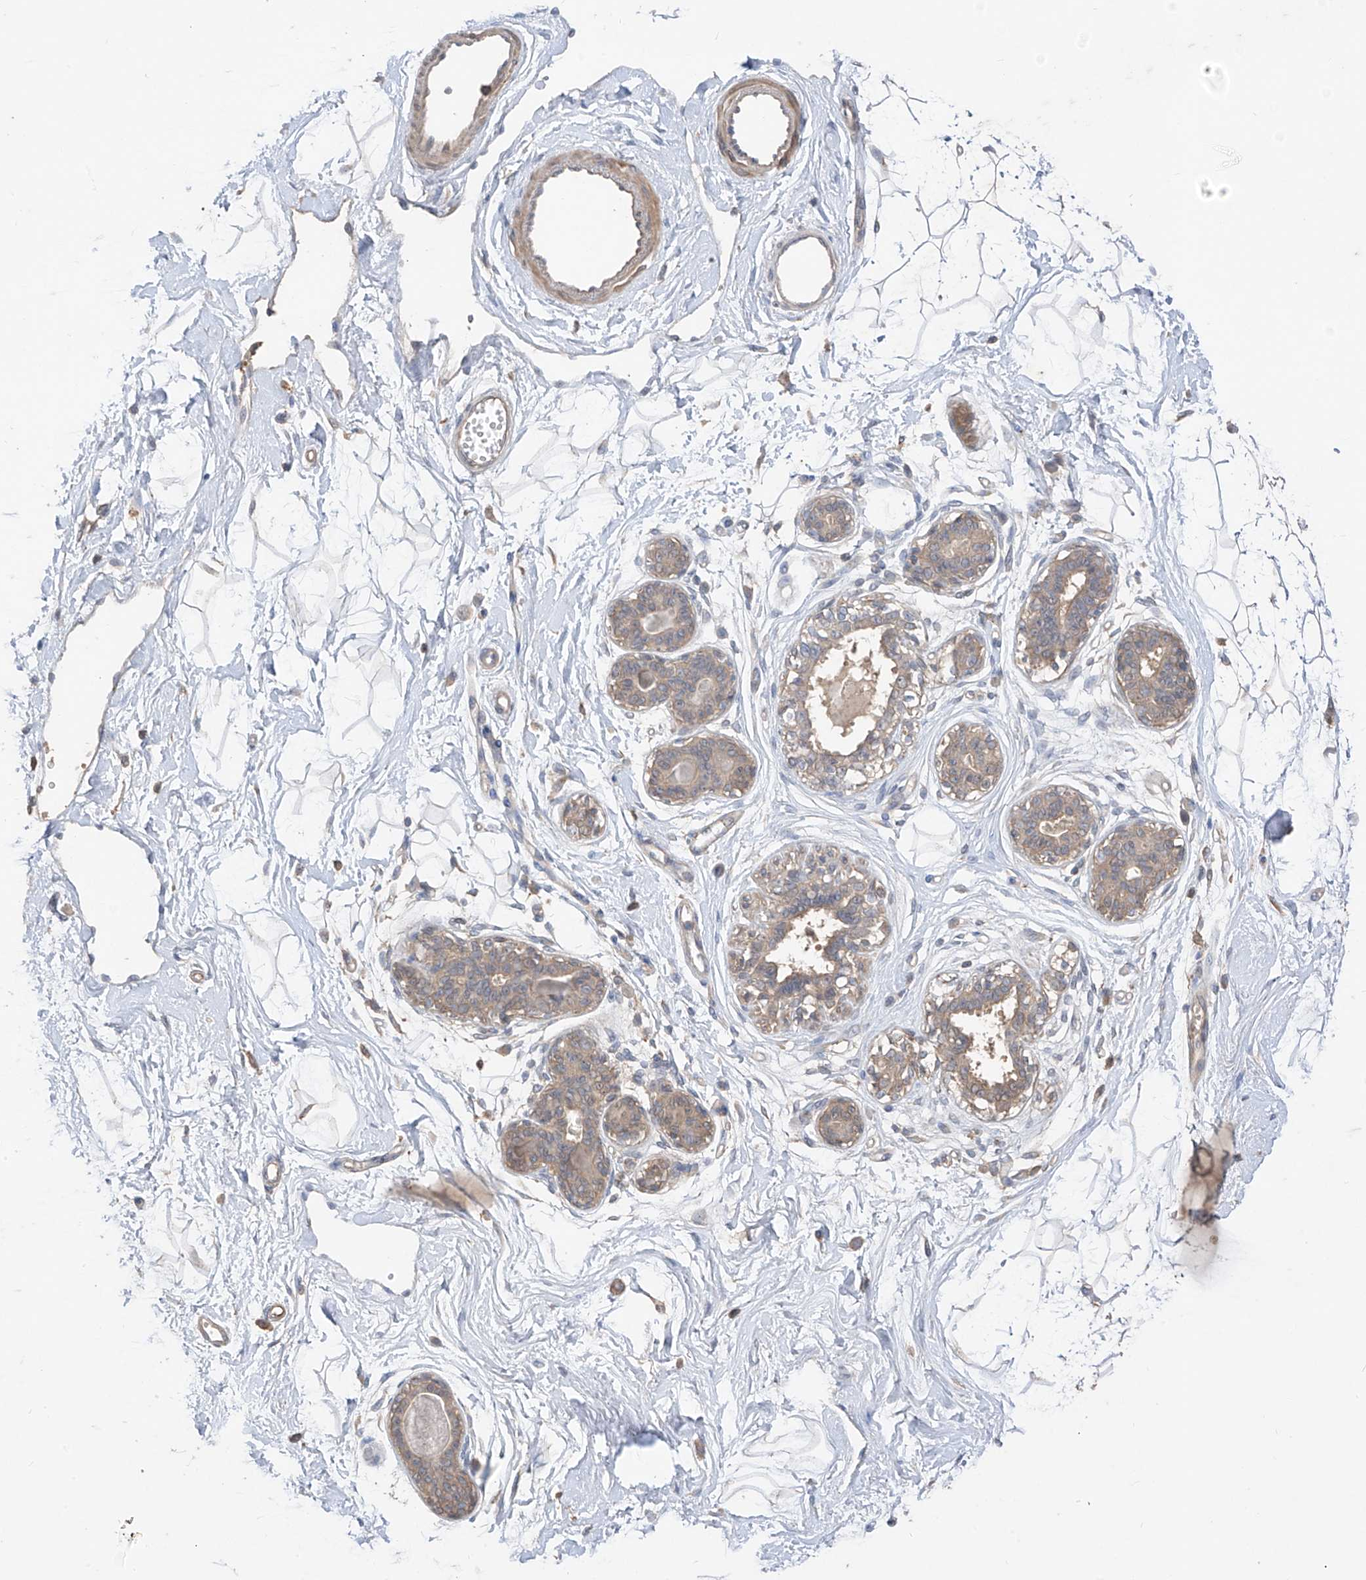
{"staining": {"intensity": "negative", "quantity": "none", "location": "none"}, "tissue": "breast", "cell_type": "Adipocytes", "image_type": "normal", "snomed": [{"axis": "morphology", "description": "Normal tissue, NOS"}, {"axis": "topography", "description": "Breast"}], "caption": "This photomicrograph is of benign breast stained with immunohistochemistry (IHC) to label a protein in brown with the nuclei are counter-stained blue. There is no staining in adipocytes. The staining is performed using DAB (3,3'-diaminobenzidine) brown chromogen with nuclei counter-stained in using hematoxylin.", "gene": "CACNA2D4", "patient": {"sex": "female", "age": 45}}